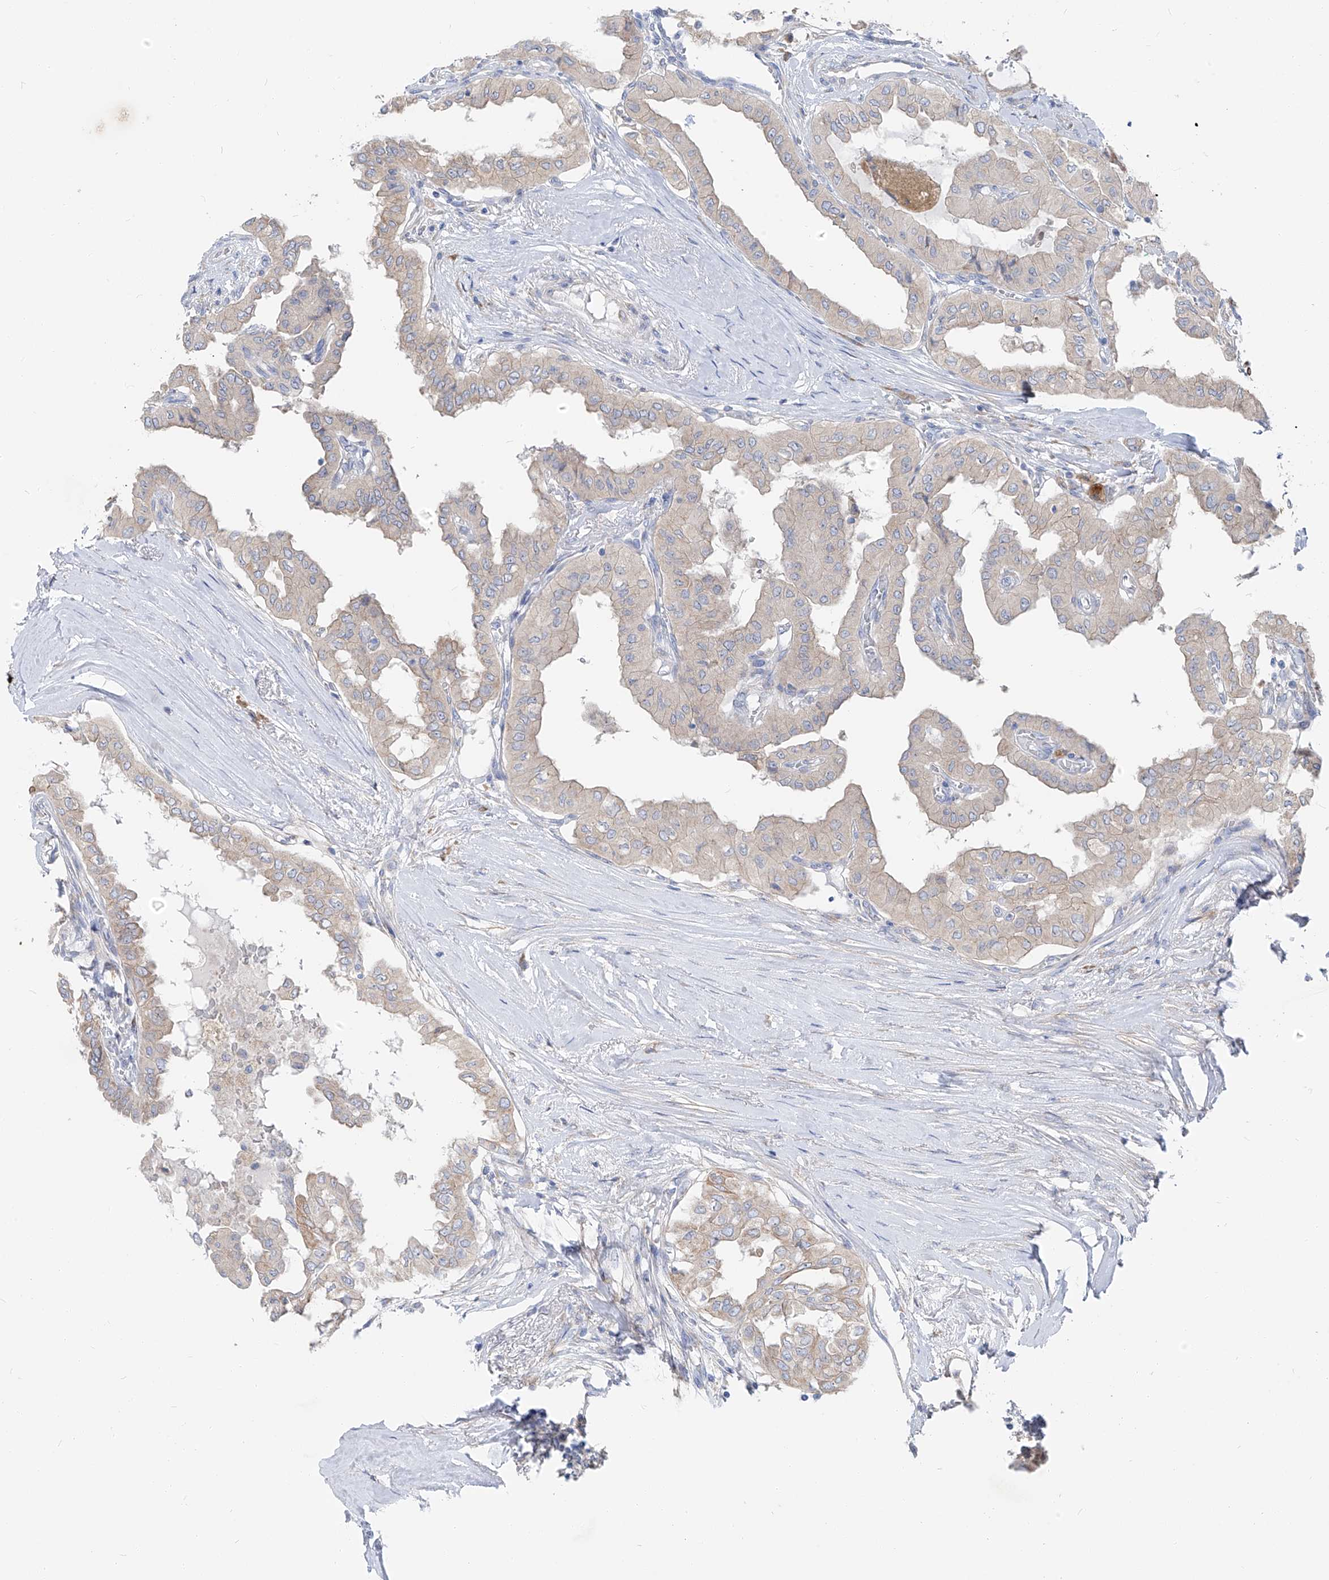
{"staining": {"intensity": "negative", "quantity": "none", "location": "none"}, "tissue": "thyroid cancer", "cell_type": "Tumor cells", "image_type": "cancer", "snomed": [{"axis": "morphology", "description": "Papillary adenocarcinoma, NOS"}, {"axis": "topography", "description": "Thyroid gland"}], "caption": "The histopathology image shows no staining of tumor cells in papillary adenocarcinoma (thyroid). (Stains: DAB immunohistochemistry (IHC) with hematoxylin counter stain, Microscopy: brightfield microscopy at high magnification).", "gene": "UFL1", "patient": {"sex": "female", "age": 59}}